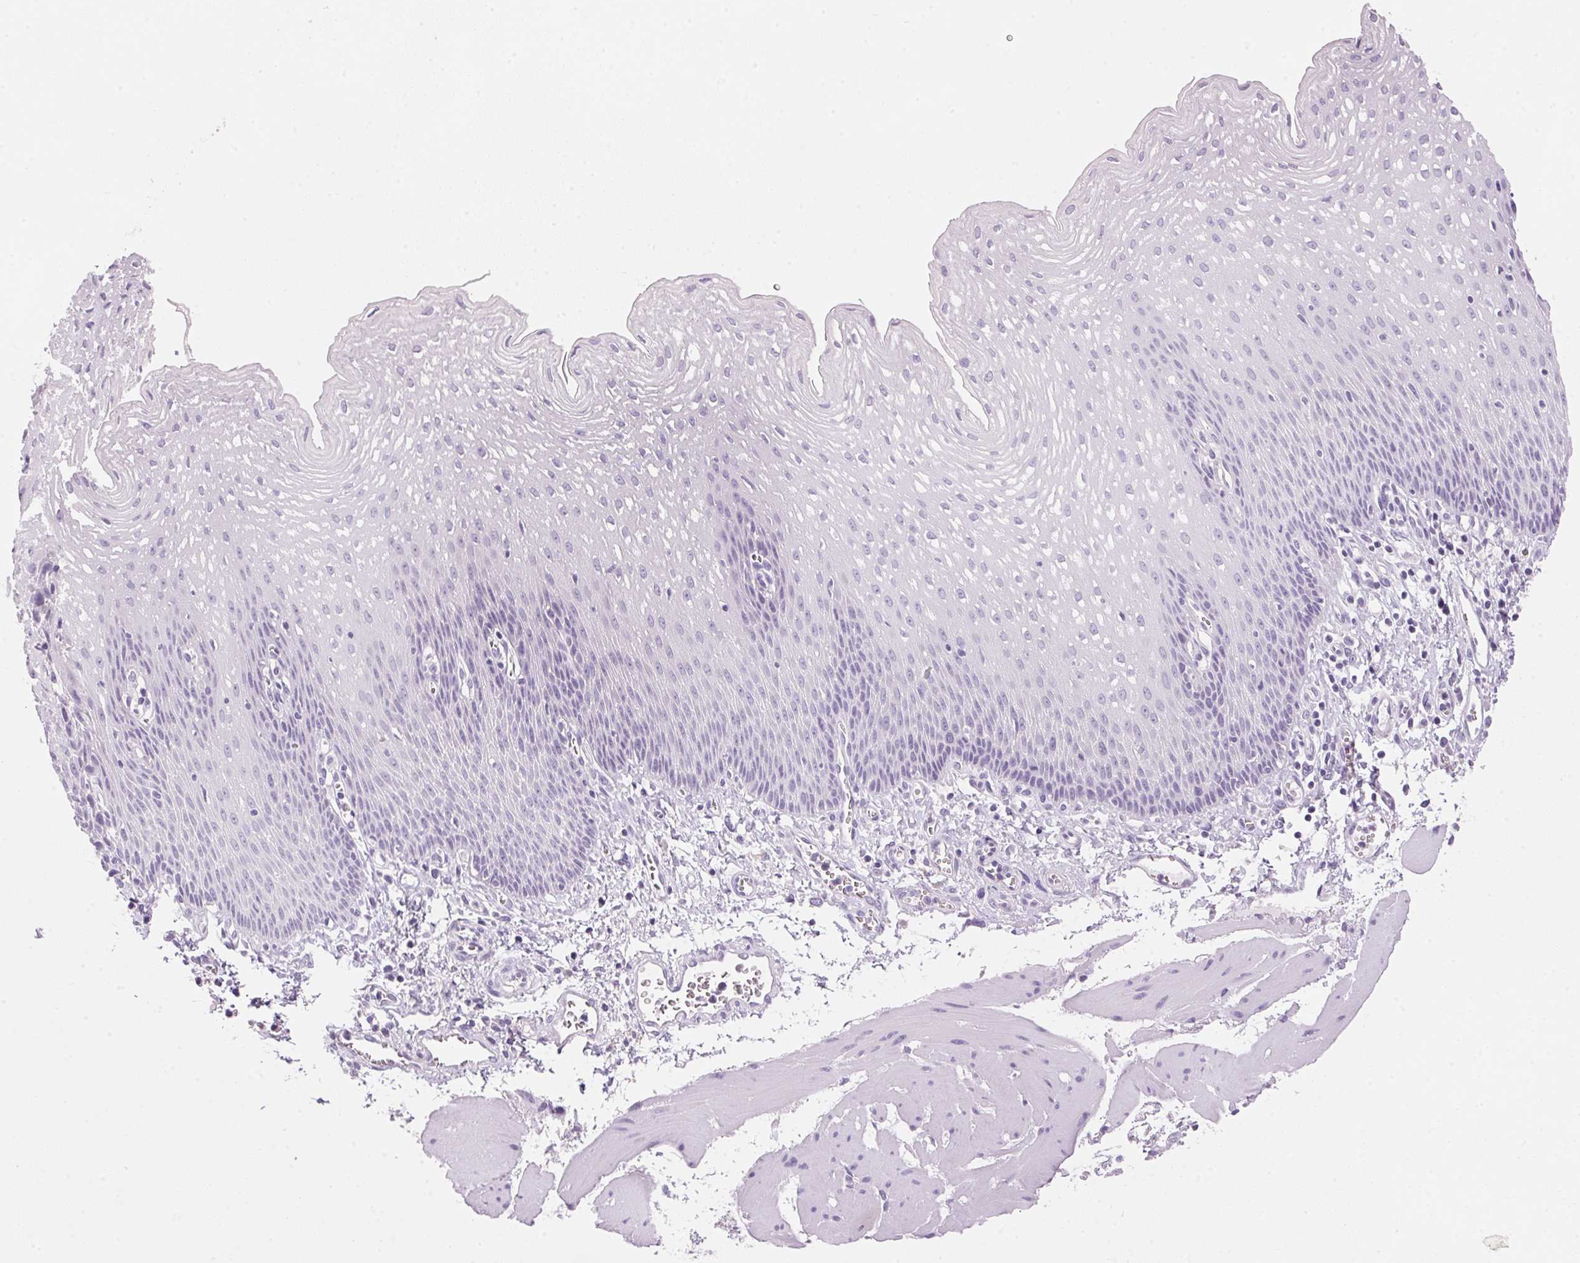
{"staining": {"intensity": "negative", "quantity": "none", "location": "none"}, "tissue": "esophagus", "cell_type": "Squamous epithelial cells", "image_type": "normal", "snomed": [{"axis": "morphology", "description": "Normal tissue, NOS"}, {"axis": "topography", "description": "Esophagus"}], "caption": "Protein analysis of benign esophagus shows no significant staining in squamous epithelial cells.", "gene": "HSD17B2", "patient": {"sex": "female", "age": 64}}